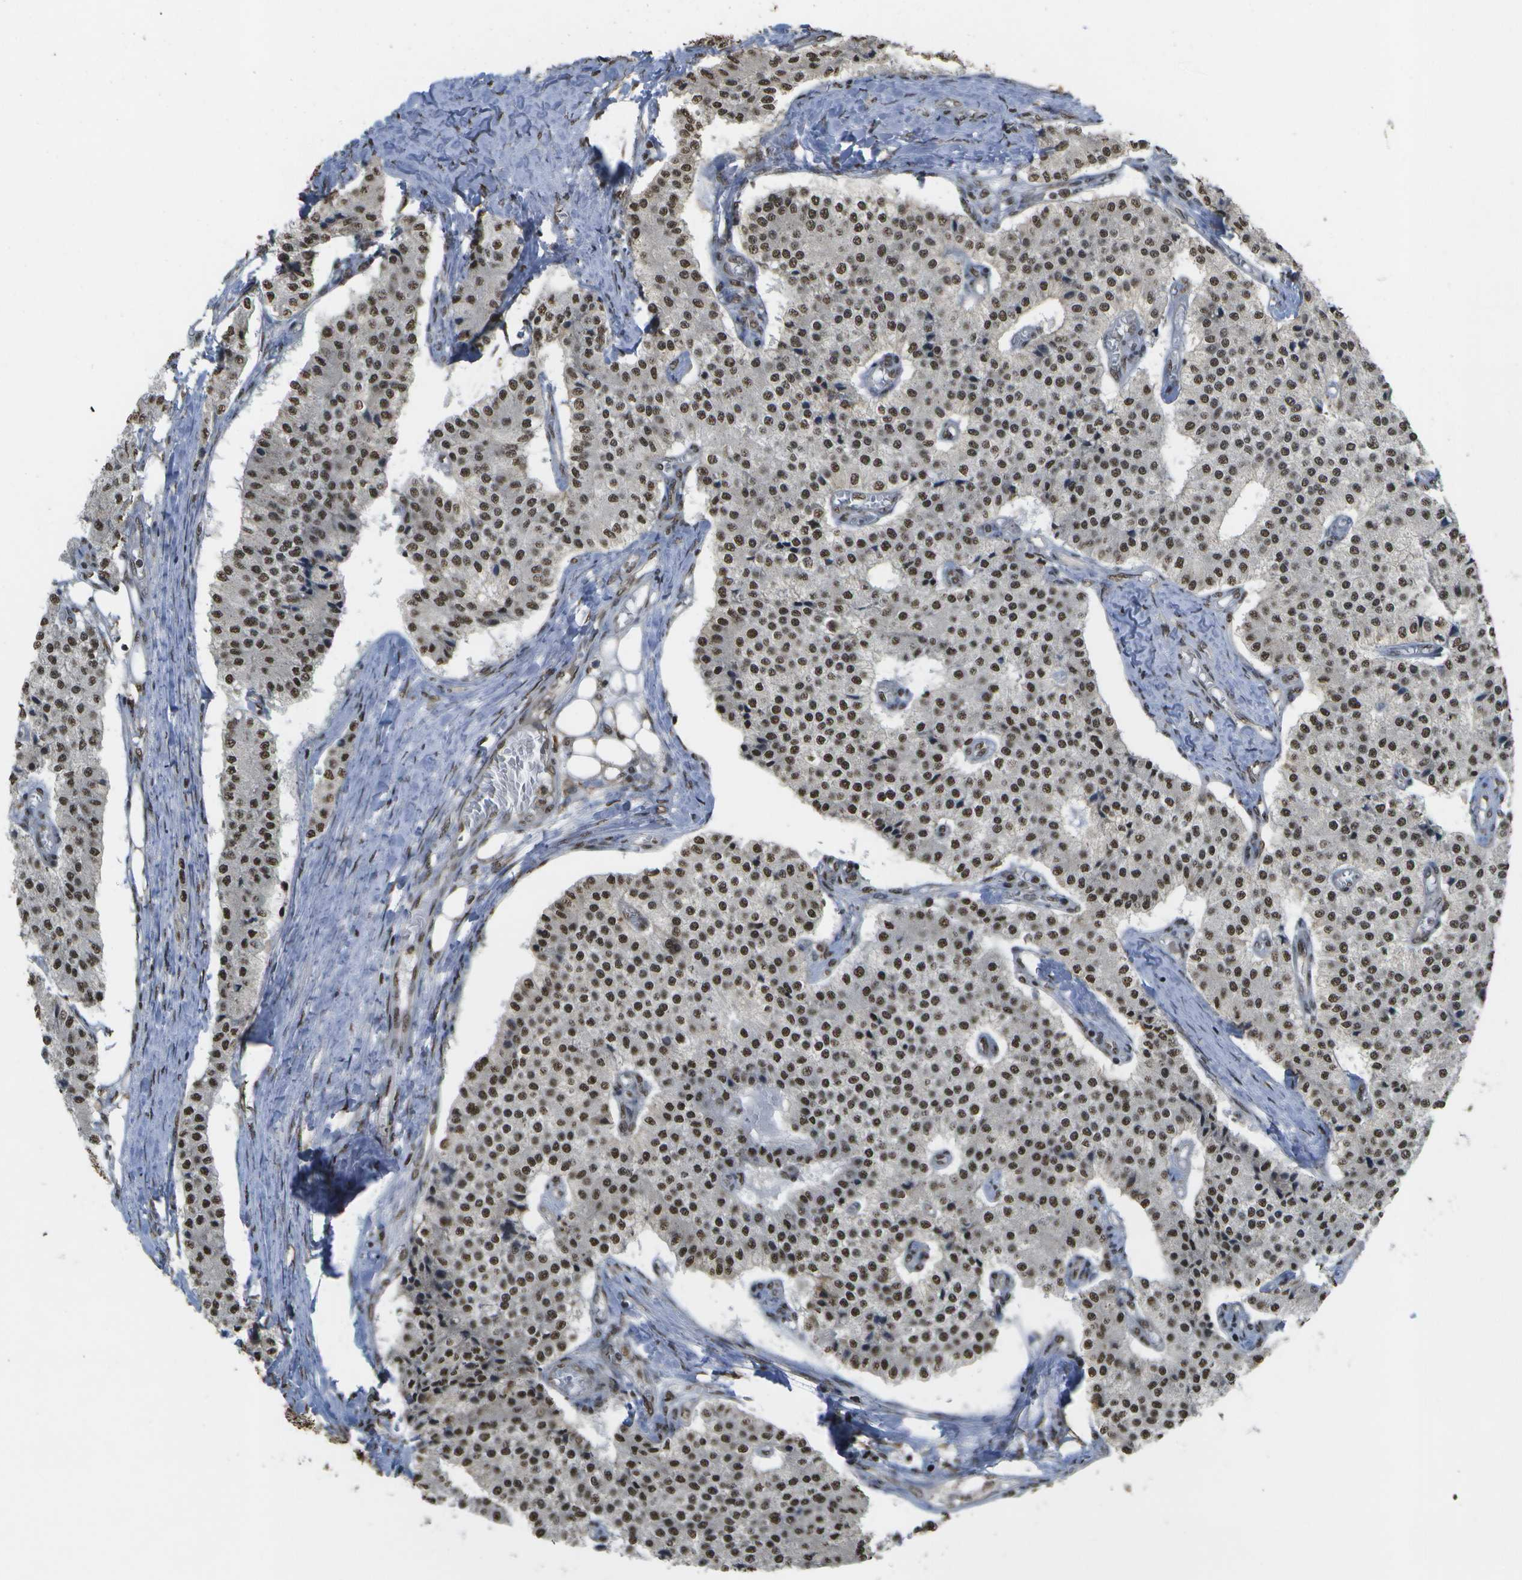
{"staining": {"intensity": "strong", "quantity": ">75%", "location": "nuclear"}, "tissue": "carcinoid", "cell_type": "Tumor cells", "image_type": "cancer", "snomed": [{"axis": "morphology", "description": "Carcinoid, malignant, NOS"}, {"axis": "topography", "description": "Colon"}], "caption": "There is high levels of strong nuclear positivity in tumor cells of carcinoid (malignant), as demonstrated by immunohistochemical staining (brown color).", "gene": "SPEN", "patient": {"sex": "female", "age": 52}}